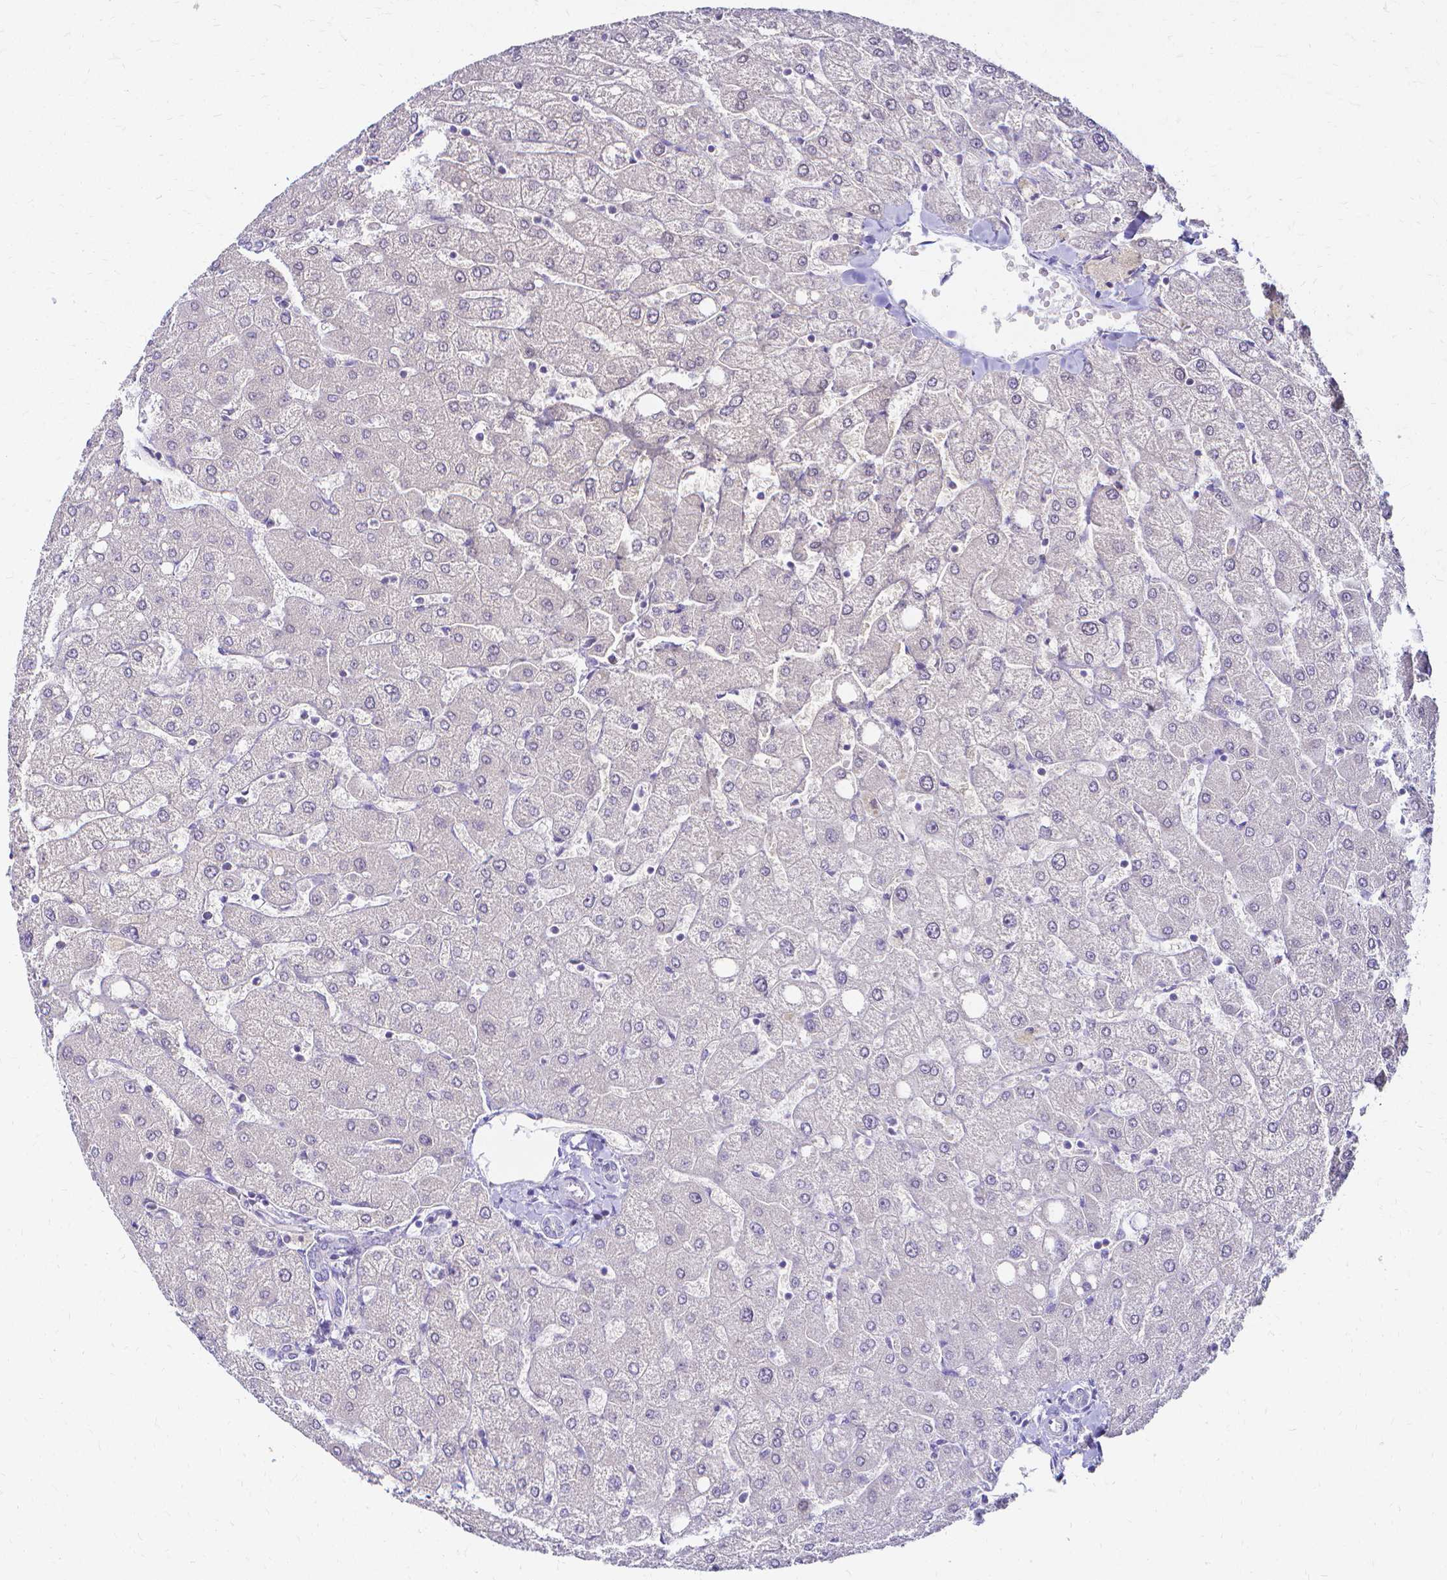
{"staining": {"intensity": "negative", "quantity": "none", "location": "none"}, "tissue": "liver", "cell_type": "Cholangiocytes", "image_type": "normal", "snomed": [{"axis": "morphology", "description": "Normal tissue, NOS"}, {"axis": "topography", "description": "Liver"}], "caption": "A photomicrograph of liver stained for a protein demonstrates no brown staining in cholangiocytes. The staining is performed using DAB (3,3'-diaminobenzidine) brown chromogen with nuclei counter-stained in using hematoxylin.", "gene": "CCNB1", "patient": {"sex": "female", "age": 54}}